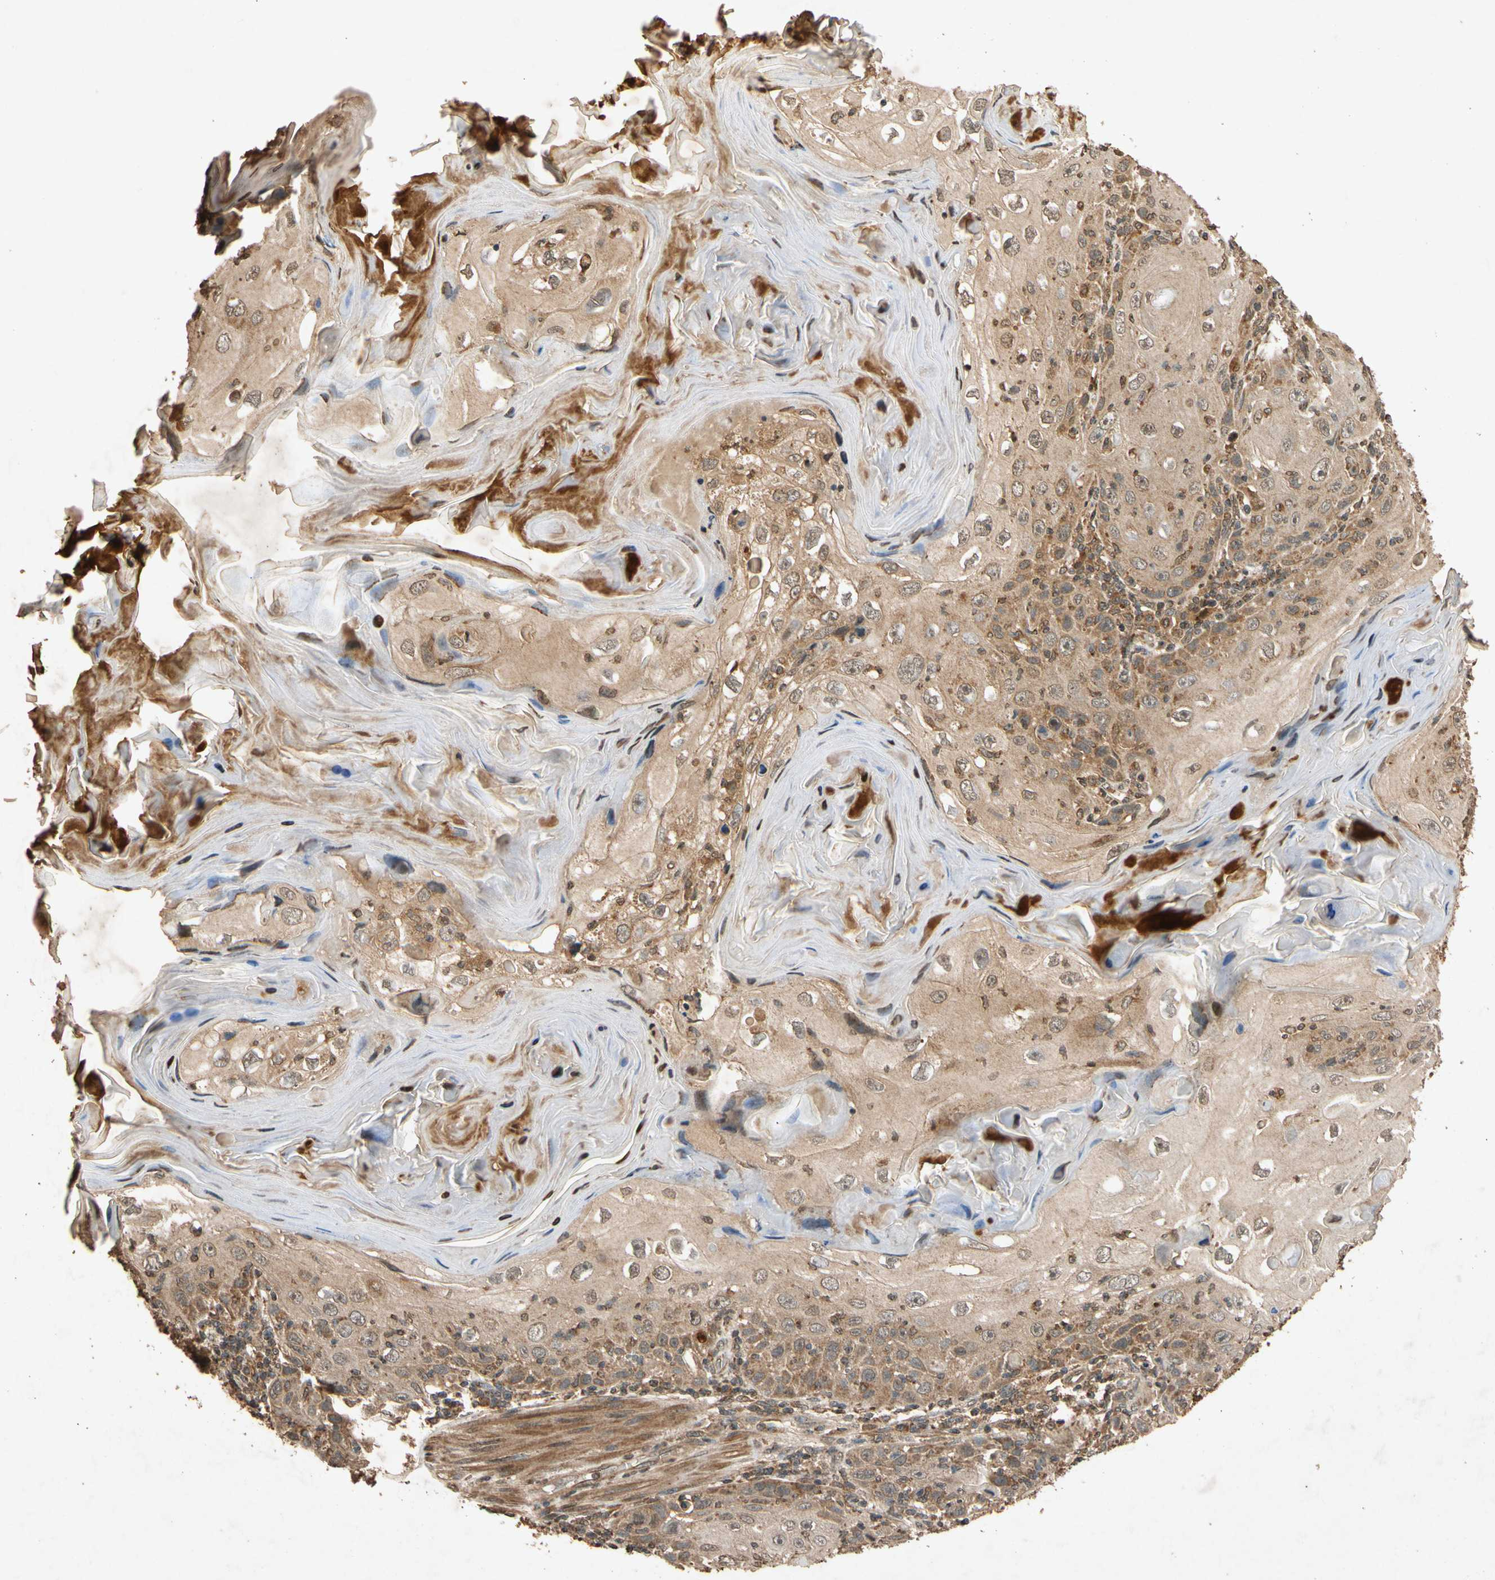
{"staining": {"intensity": "moderate", "quantity": ">75%", "location": "cytoplasmic/membranous"}, "tissue": "skin cancer", "cell_type": "Tumor cells", "image_type": "cancer", "snomed": [{"axis": "morphology", "description": "Squamous cell carcinoma, NOS"}, {"axis": "topography", "description": "Skin"}], "caption": "Protein analysis of squamous cell carcinoma (skin) tissue demonstrates moderate cytoplasmic/membranous expression in approximately >75% of tumor cells.", "gene": "TXN2", "patient": {"sex": "female", "age": 88}}